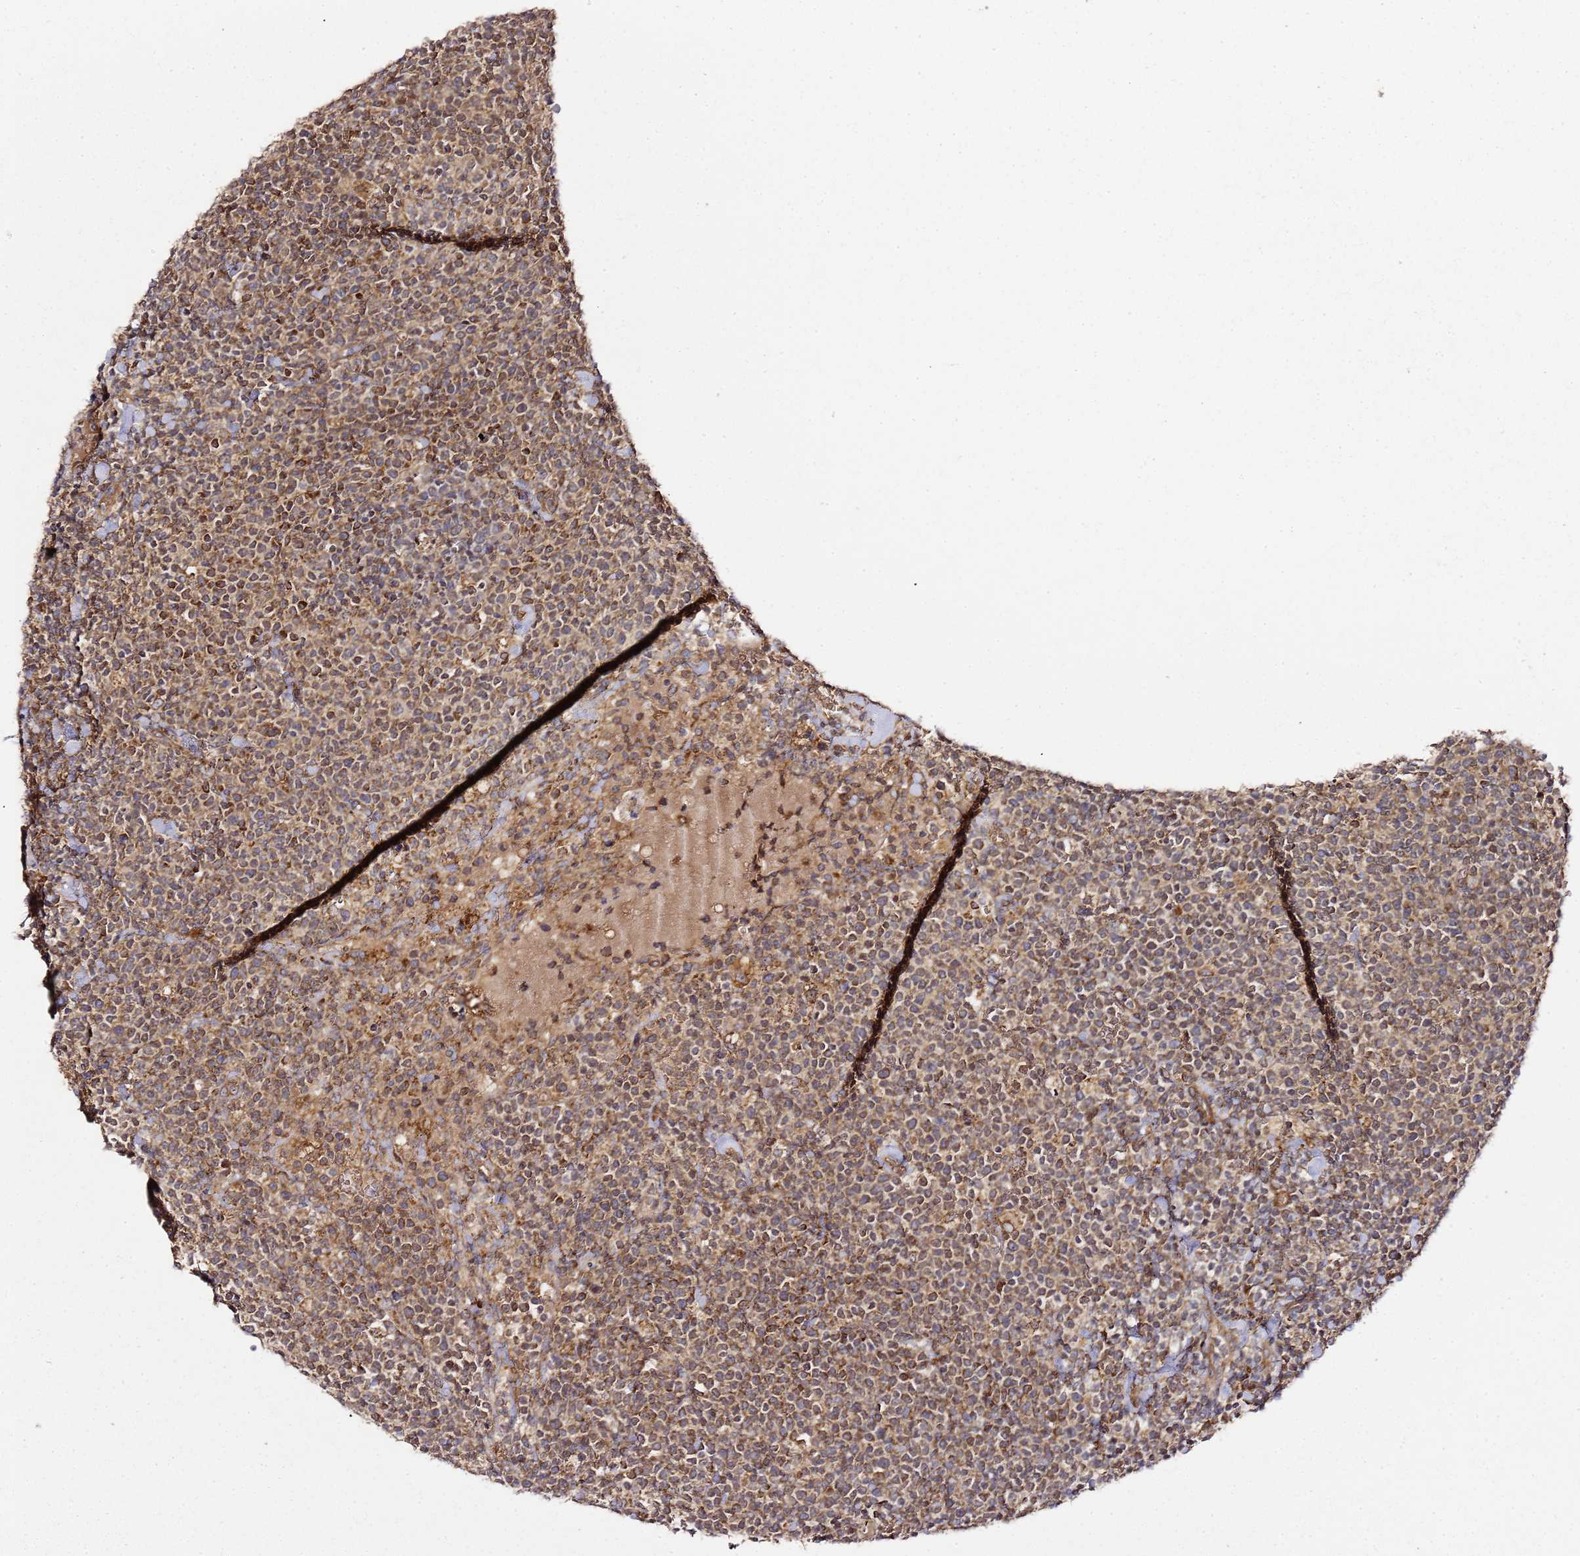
{"staining": {"intensity": "moderate", "quantity": ">75%", "location": "cytoplasmic/membranous"}, "tissue": "lymphoma", "cell_type": "Tumor cells", "image_type": "cancer", "snomed": [{"axis": "morphology", "description": "Malignant lymphoma, non-Hodgkin's type, High grade"}, {"axis": "topography", "description": "Lymph node"}], "caption": "This is an image of IHC staining of lymphoma, which shows moderate expression in the cytoplasmic/membranous of tumor cells.", "gene": "TM2D2", "patient": {"sex": "male", "age": 61}}